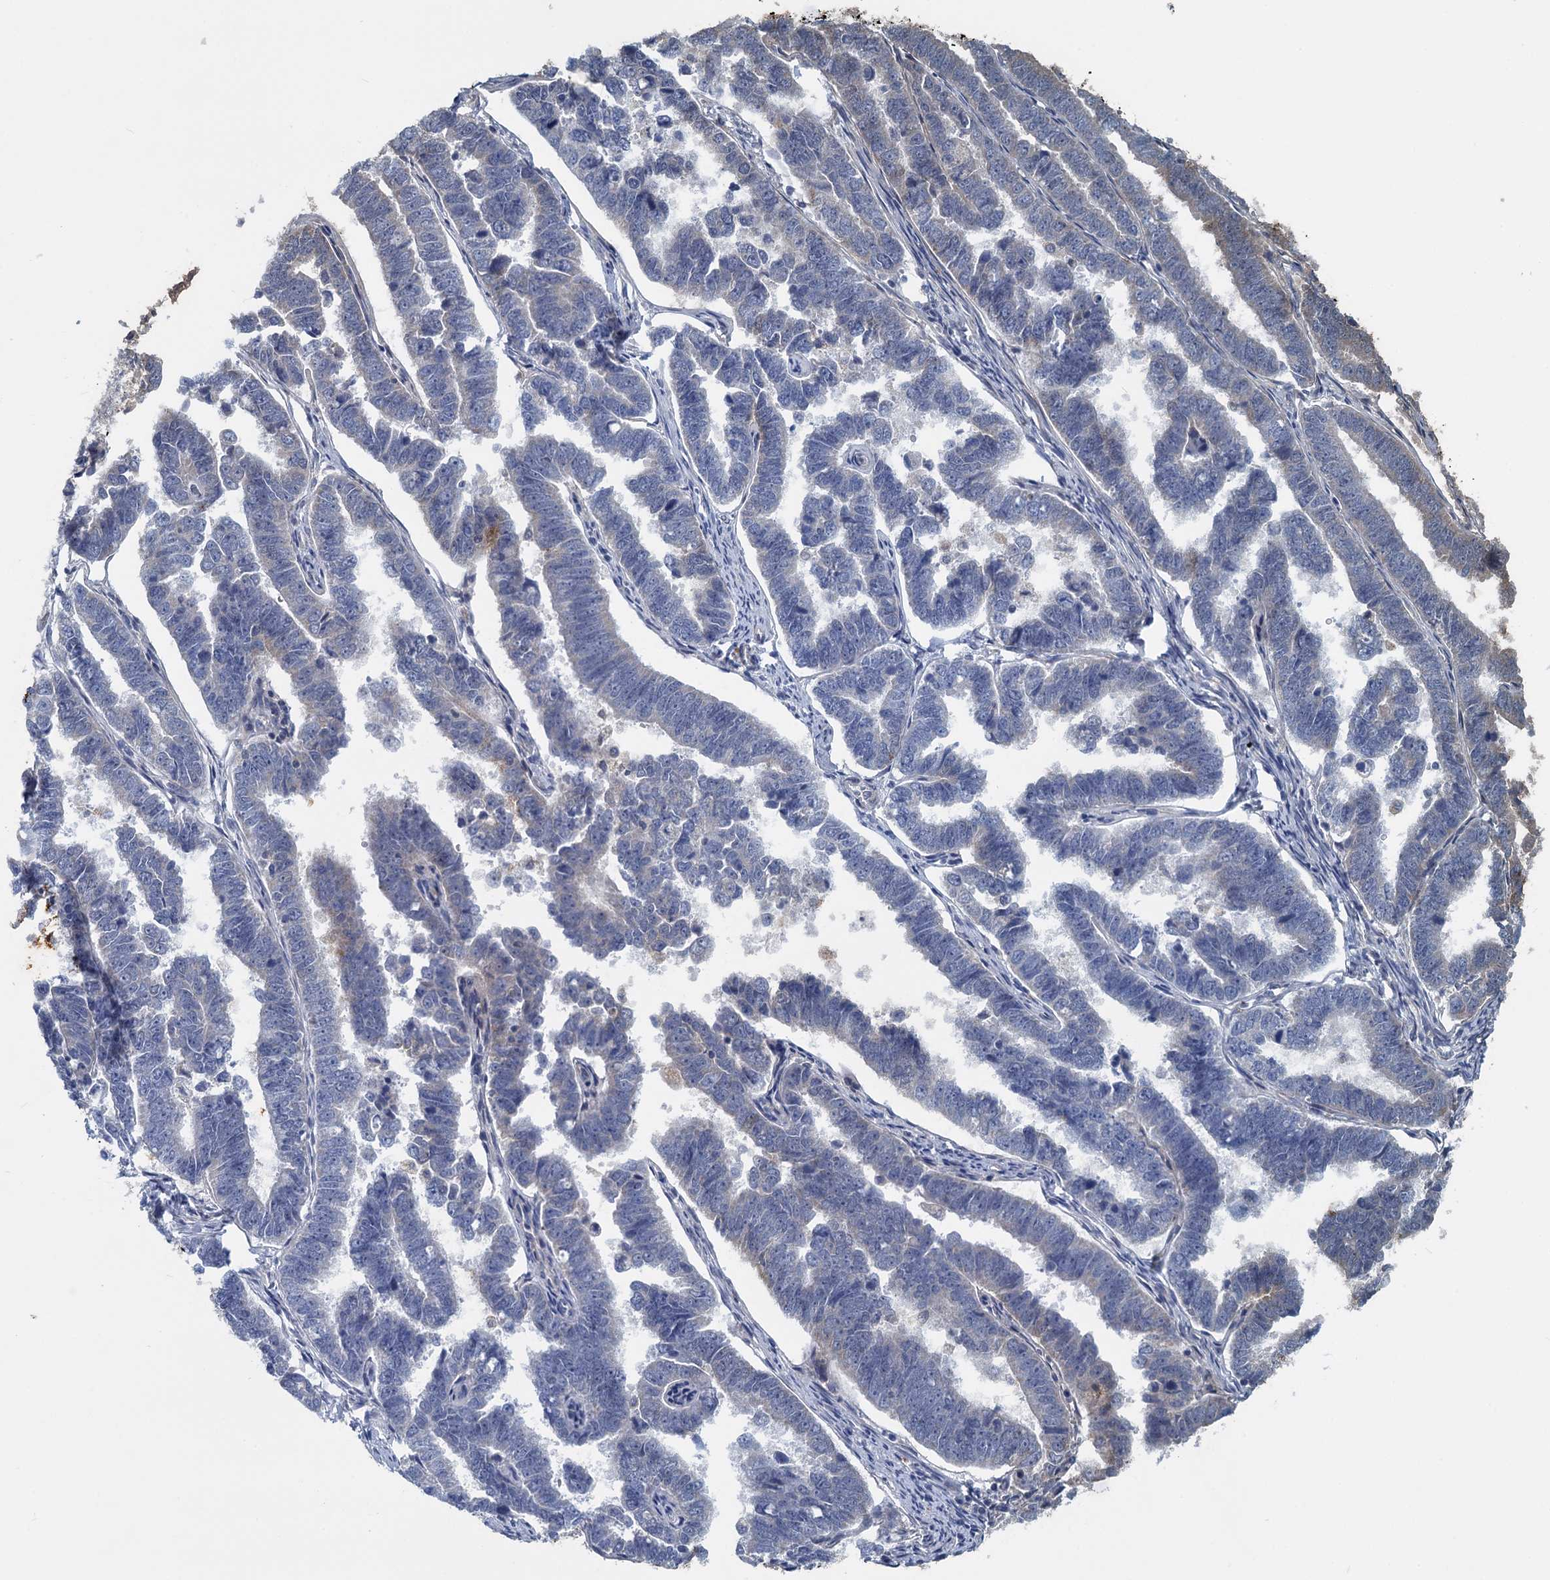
{"staining": {"intensity": "negative", "quantity": "none", "location": "none"}, "tissue": "endometrial cancer", "cell_type": "Tumor cells", "image_type": "cancer", "snomed": [{"axis": "morphology", "description": "Adenocarcinoma, NOS"}, {"axis": "topography", "description": "Endometrium"}], "caption": "IHC micrograph of adenocarcinoma (endometrial) stained for a protein (brown), which demonstrates no staining in tumor cells.", "gene": "SLC2A7", "patient": {"sex": "female", "age": 75}}